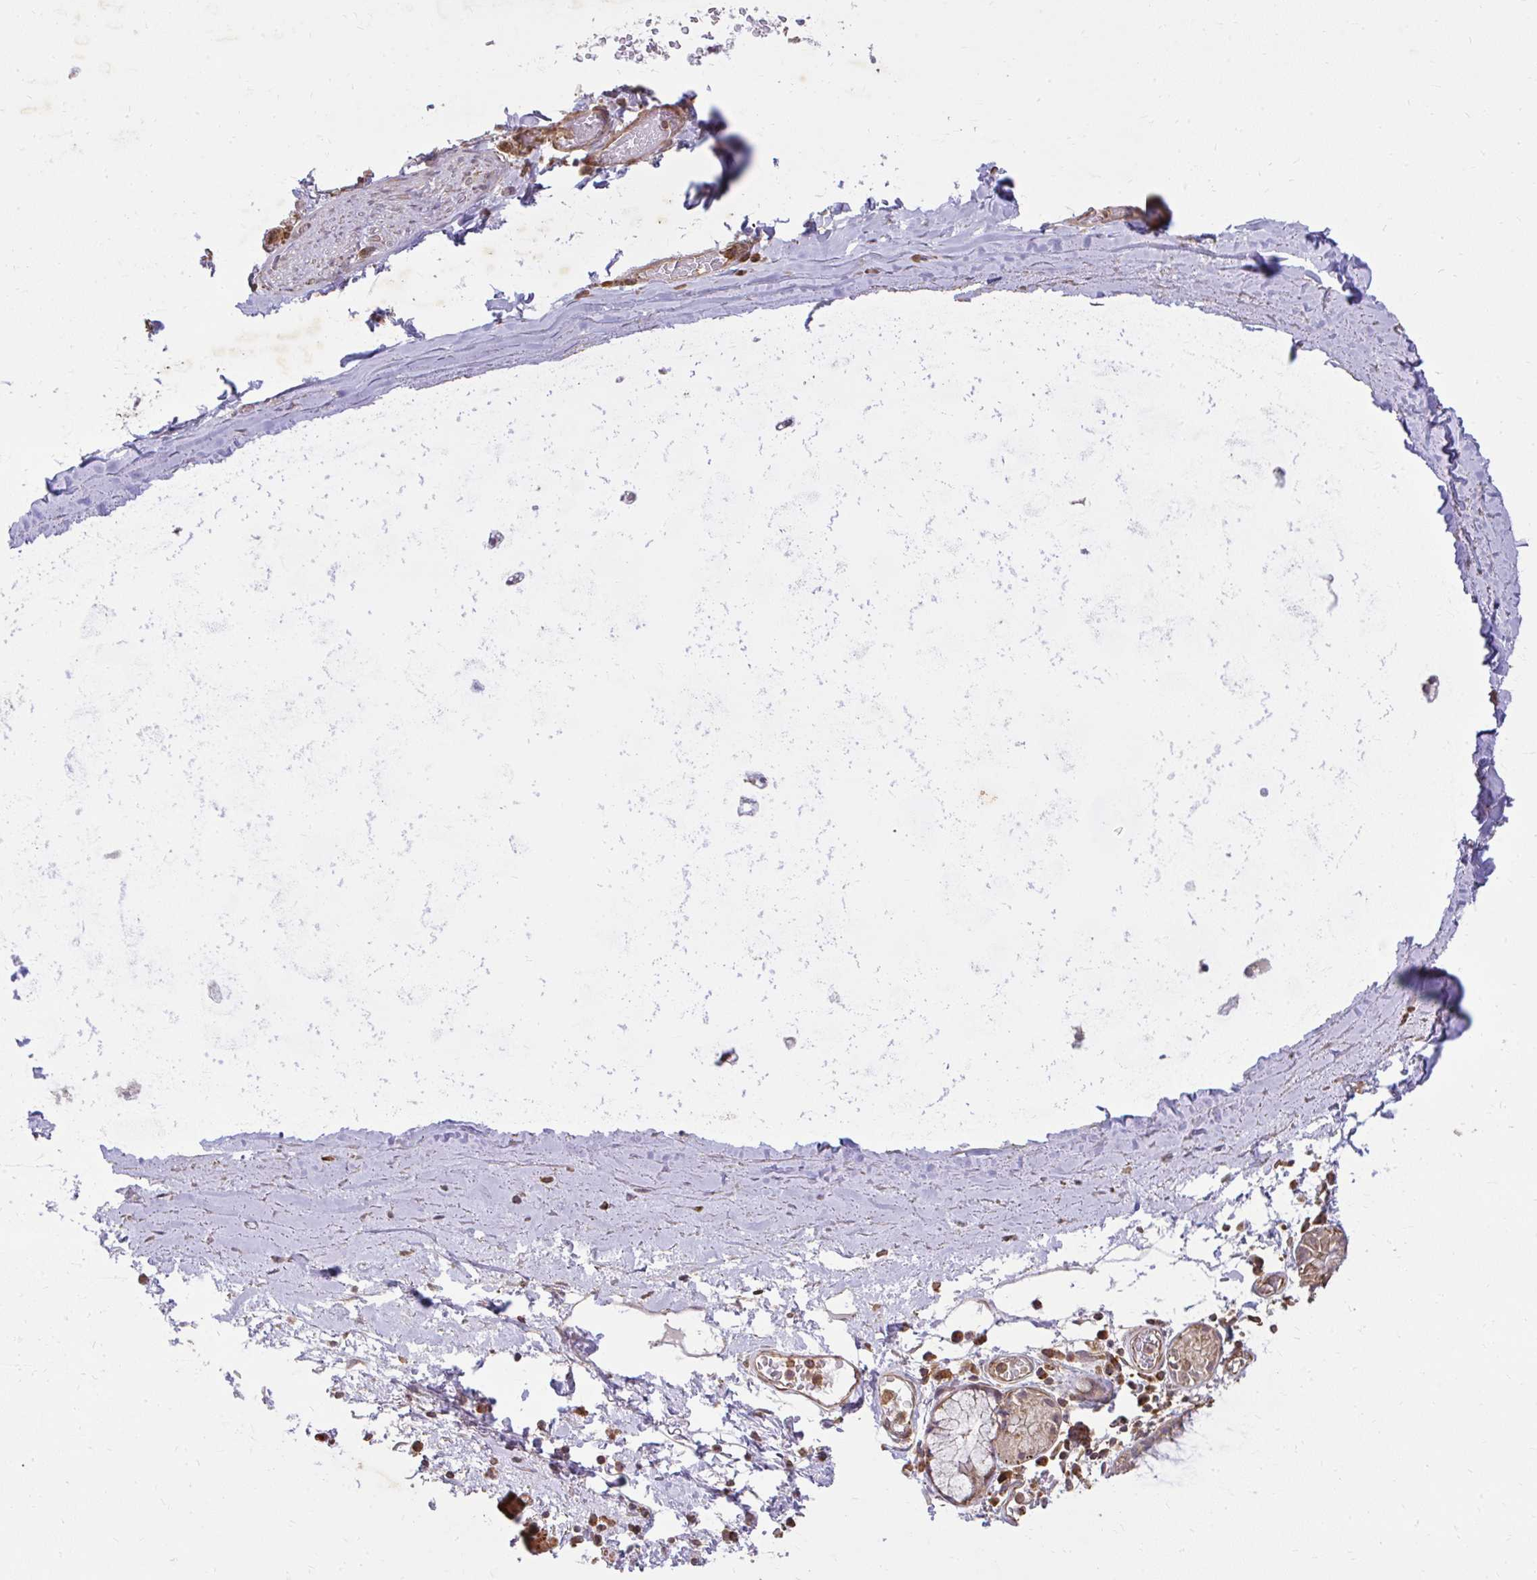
{"staining": {"intensity": "moderate", "quantity": ">75%", "location": "cytoplasmic/membranous"}, "tissue": "soft tissue", "cell_type": "Fibroblasts", "image_type": "normal", "snomed": [{"axis": "morphology", "description": "Normal tissue, NOS"}, {"axis": "morphology", "description": "Degeneration, NOS"}, {"axis": "topography", "description": "Cartilage tissue"}, {"axis": "topography", "description": "Lung"}], "caption": "Immunohistochemistry micrograph of normal soft tissue stained for a protein (brown), which shows medium levels of moderate cytoplasmic/membranous staining in approximately >75% of fibroblasts.", "gene": "GNS", "patient": {"sex": "female", "age": 61}}